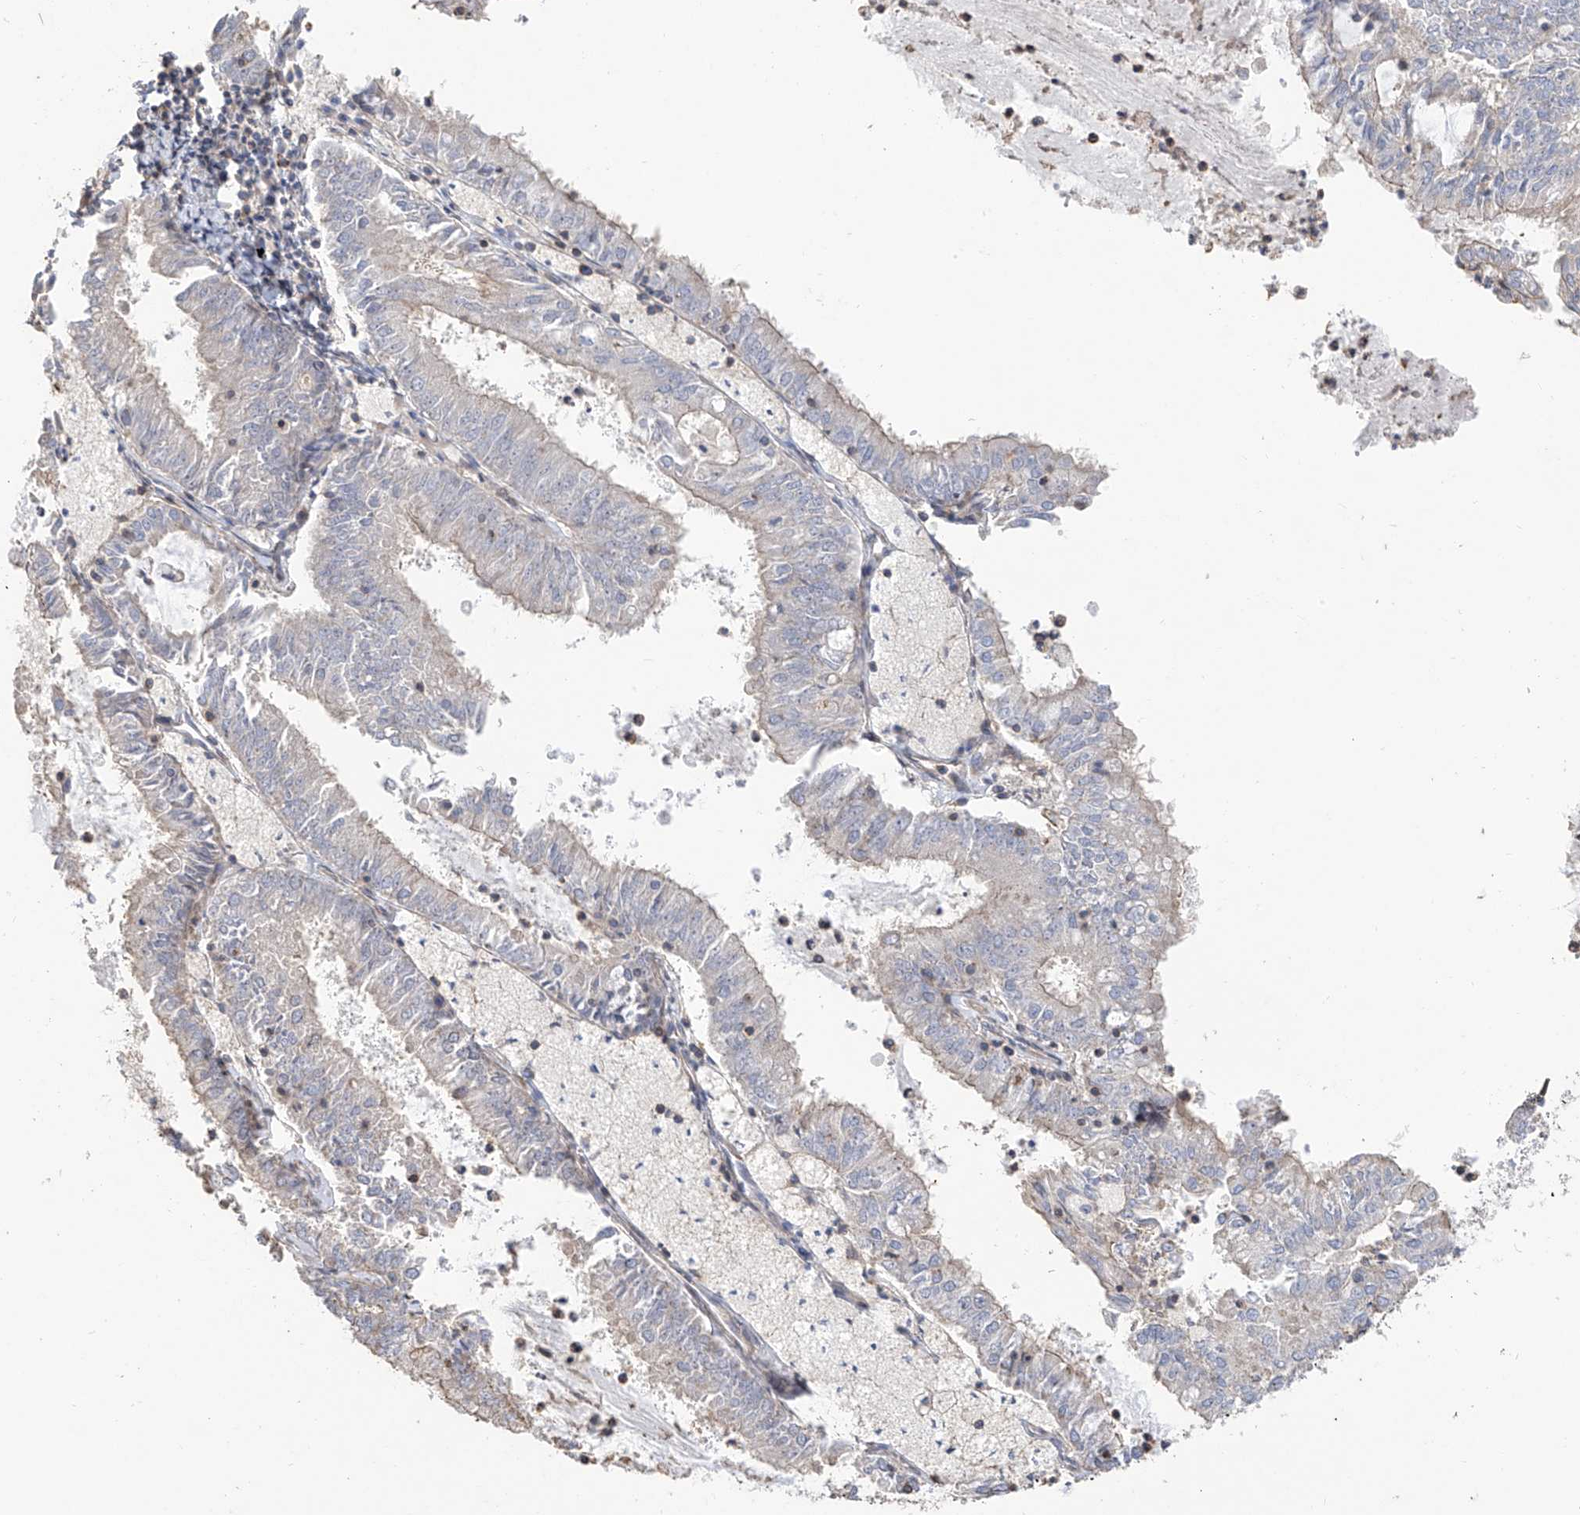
{"staining": {"intensity": "weak", "quantity": "<25%", "location": "cytoplasmic/membranous"}, "tissue": "endometrial cancer", "cell_type": "Tumor cells", "image_type": "cancer", "snomed": [{"axis": "morphology", "description": "Adenocarcinoma, NOS"}, {"axis": "topography", "description": "Endometrium"}], "caption": "Immunohistochemistry of human adenocarcinoma (endometrial) demonstrates no staining in tumor cells. (Immunohistochemistry (ihc), brightfield microscopy, high magnification).", "gene": "SLC43A3", "patient": {"sex": "female", "age": 57}}